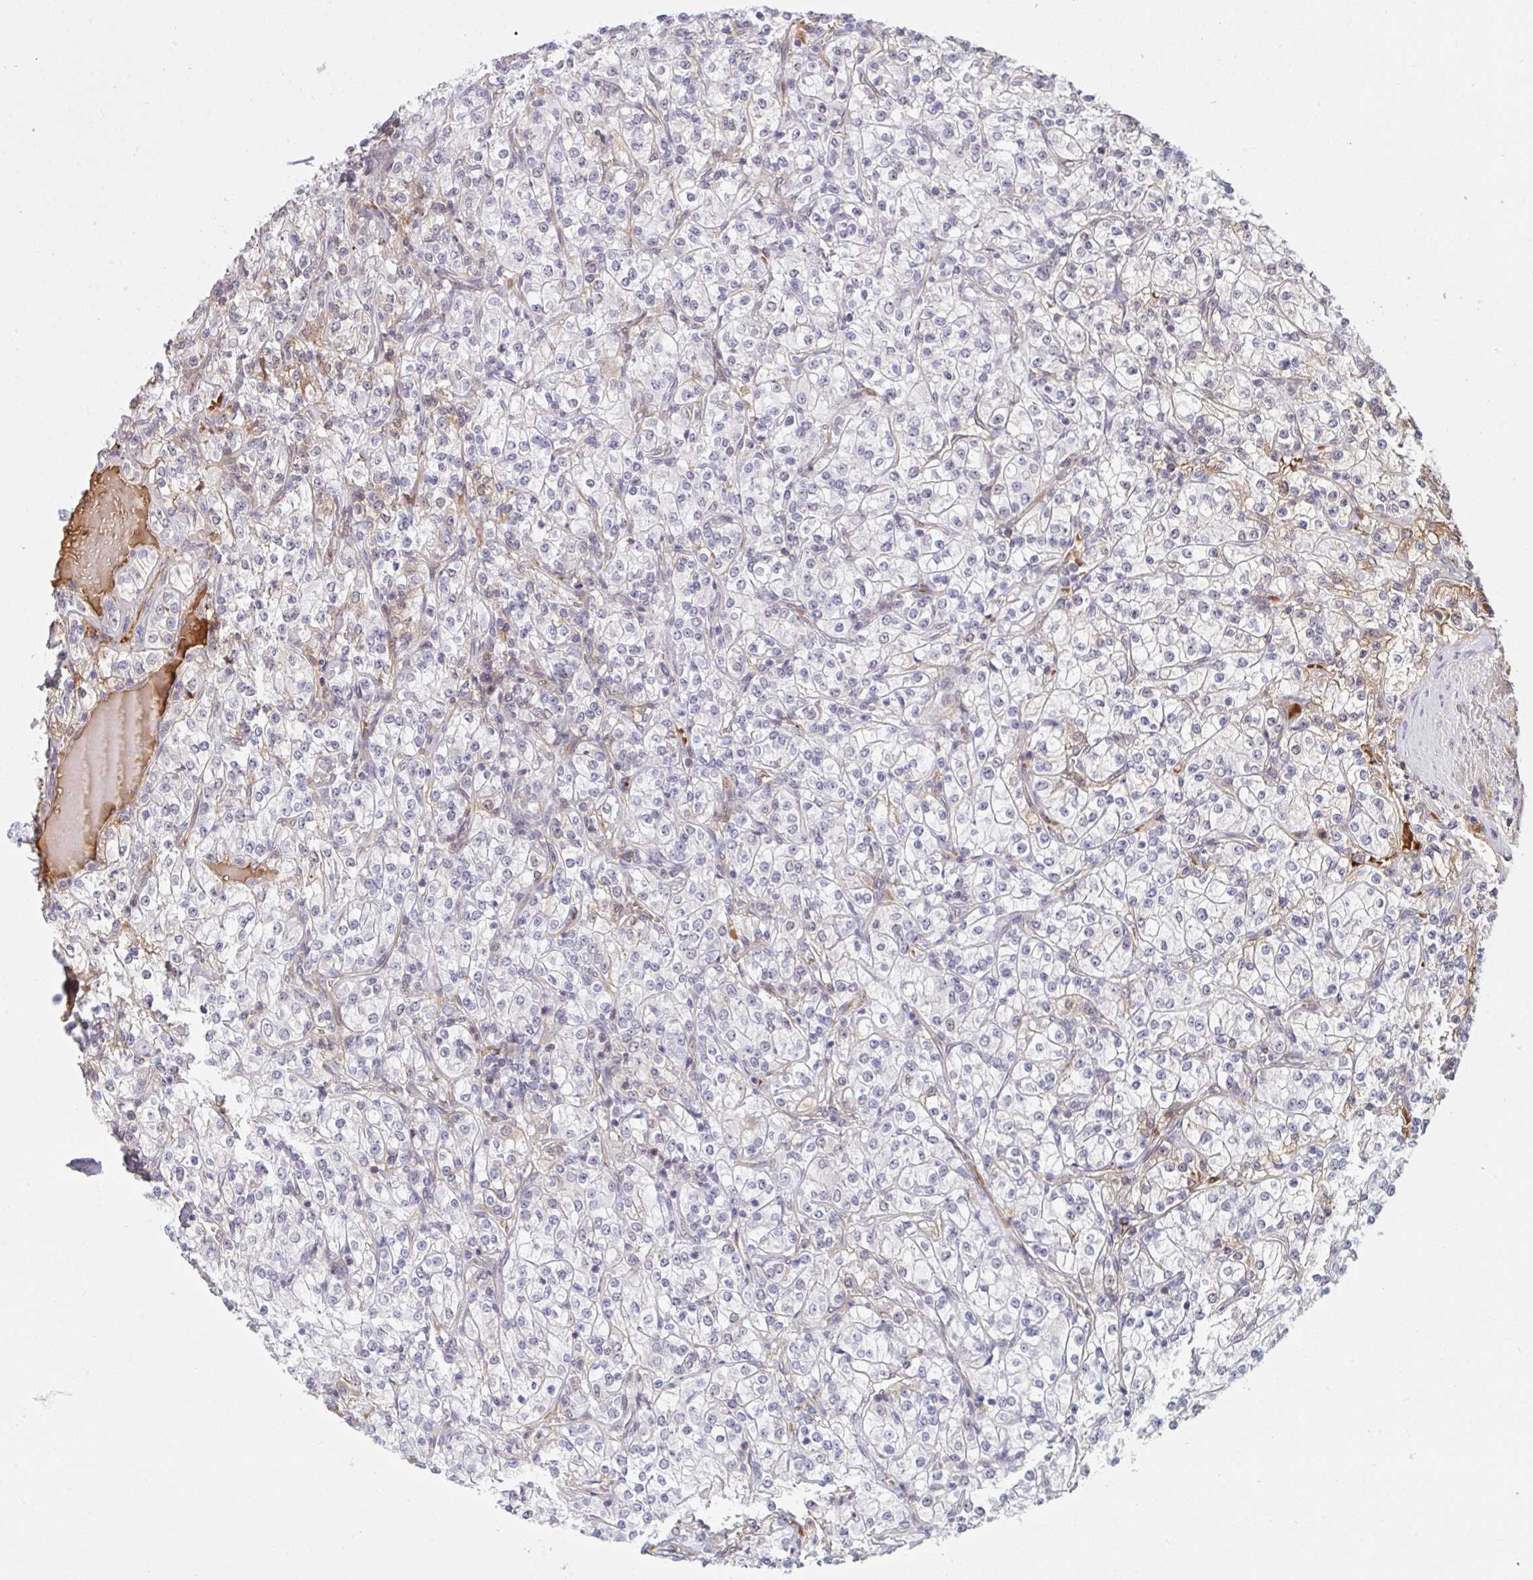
{"staining": {"intensity": "negative", "quantity": "none", "location": "none"}, "tissue": "renal cancer", "cell_type": "Tumor cells", "image_type": "cancer", "snomed": [{"axis": "morphology", "description": "Adenocarcinoma, NOS"}, {"axis": "topography", "description": "Kidney"}], "caption": "A photomicrograph of renal cancer stained for a protein displays no brown staining in tumor cells.", "gene": "DSCAML1", "patient": {"sex": "male", "age": 77}}